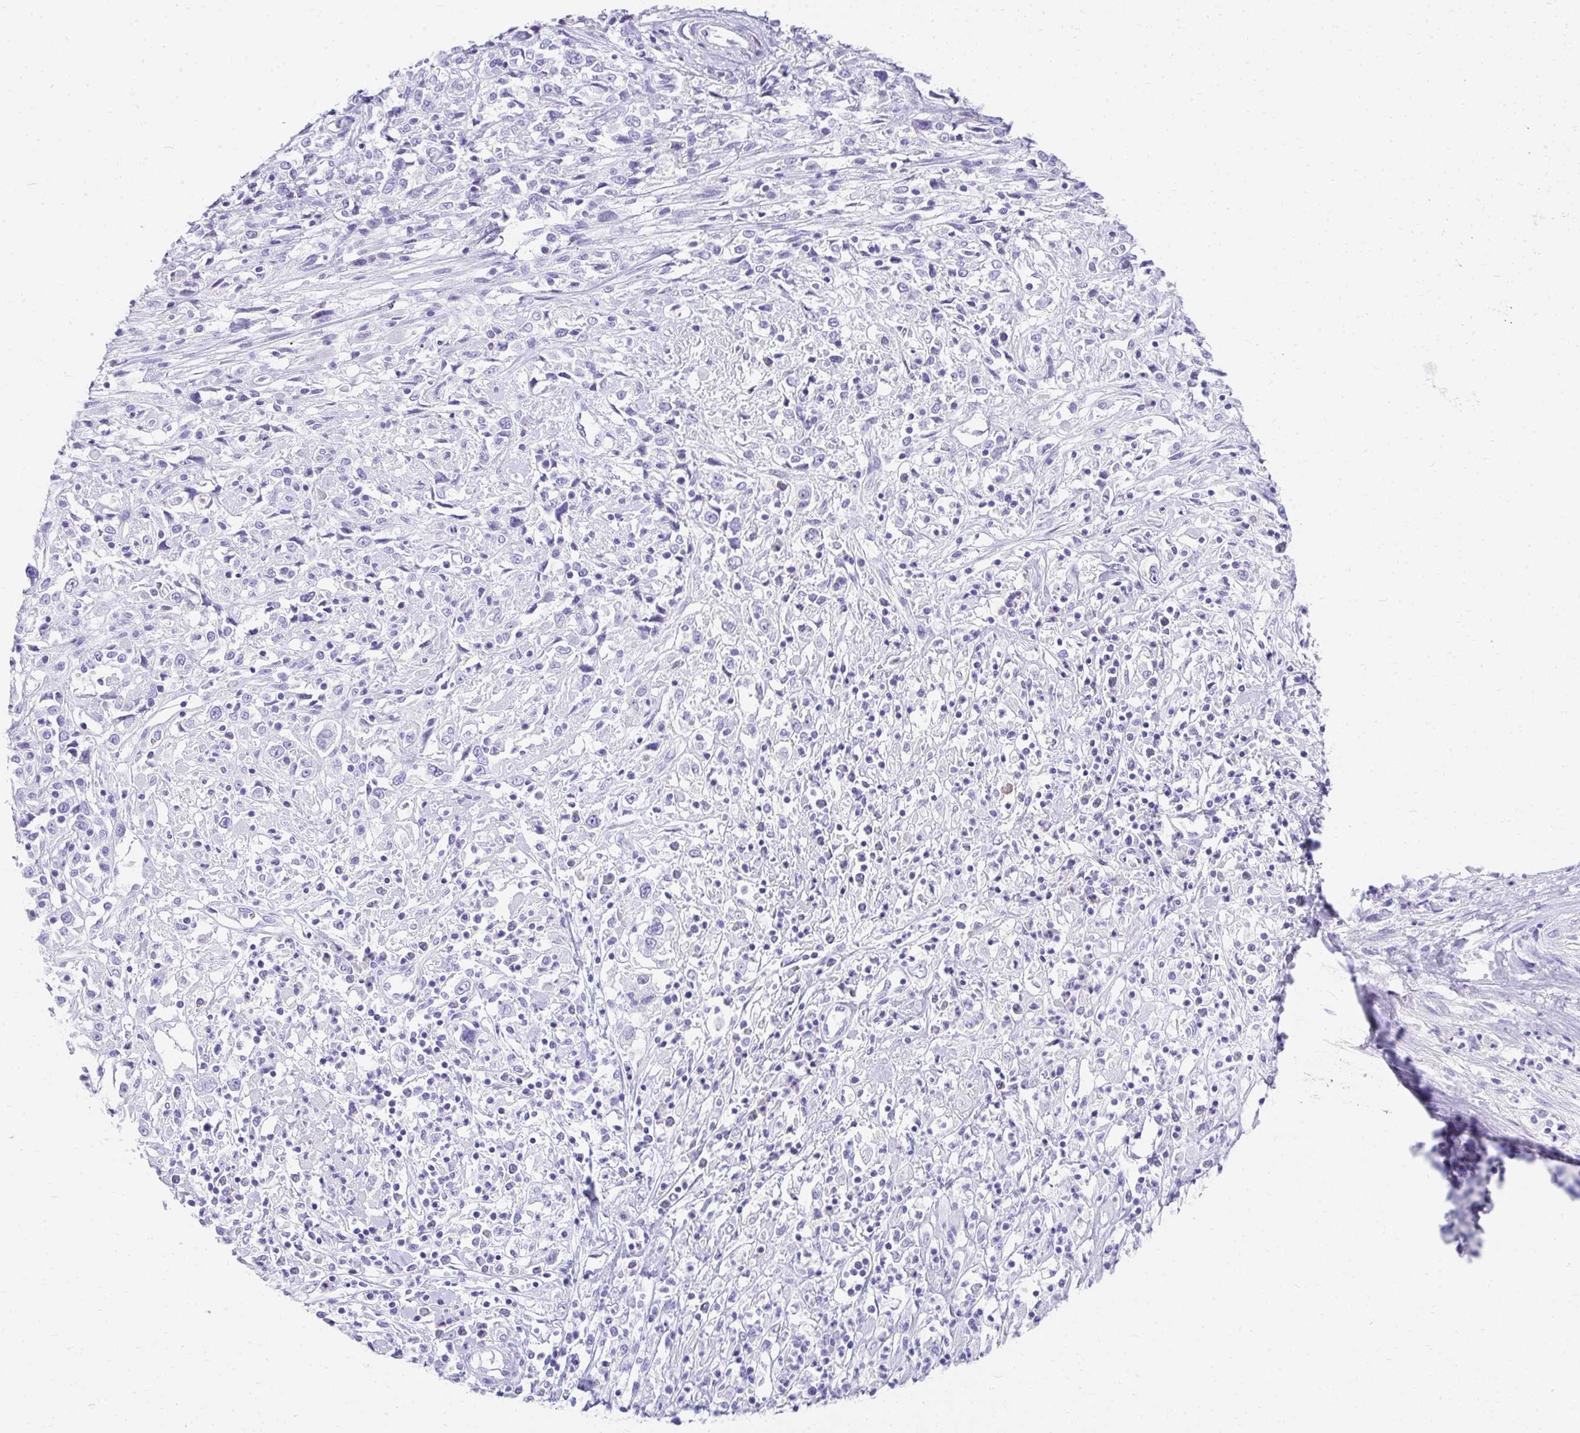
{"staining": {"intensity": "negative", "quantity": "none", "location": "none"}, "tissue": "cervical cancer", "cell_type": "Tumor cells", "image_type": "cancer", "snomed": [{"axis": "morphology", "description": "Adenocarcinoma, NOS"}, {"axis": "topography", "description": "Cervix"}], "caption": "An image of human cervical adenocarcinoma is negative for staining in tumor cells.", "gene": "TNNT1", "patient": {"sex": "female", "age": 40}}